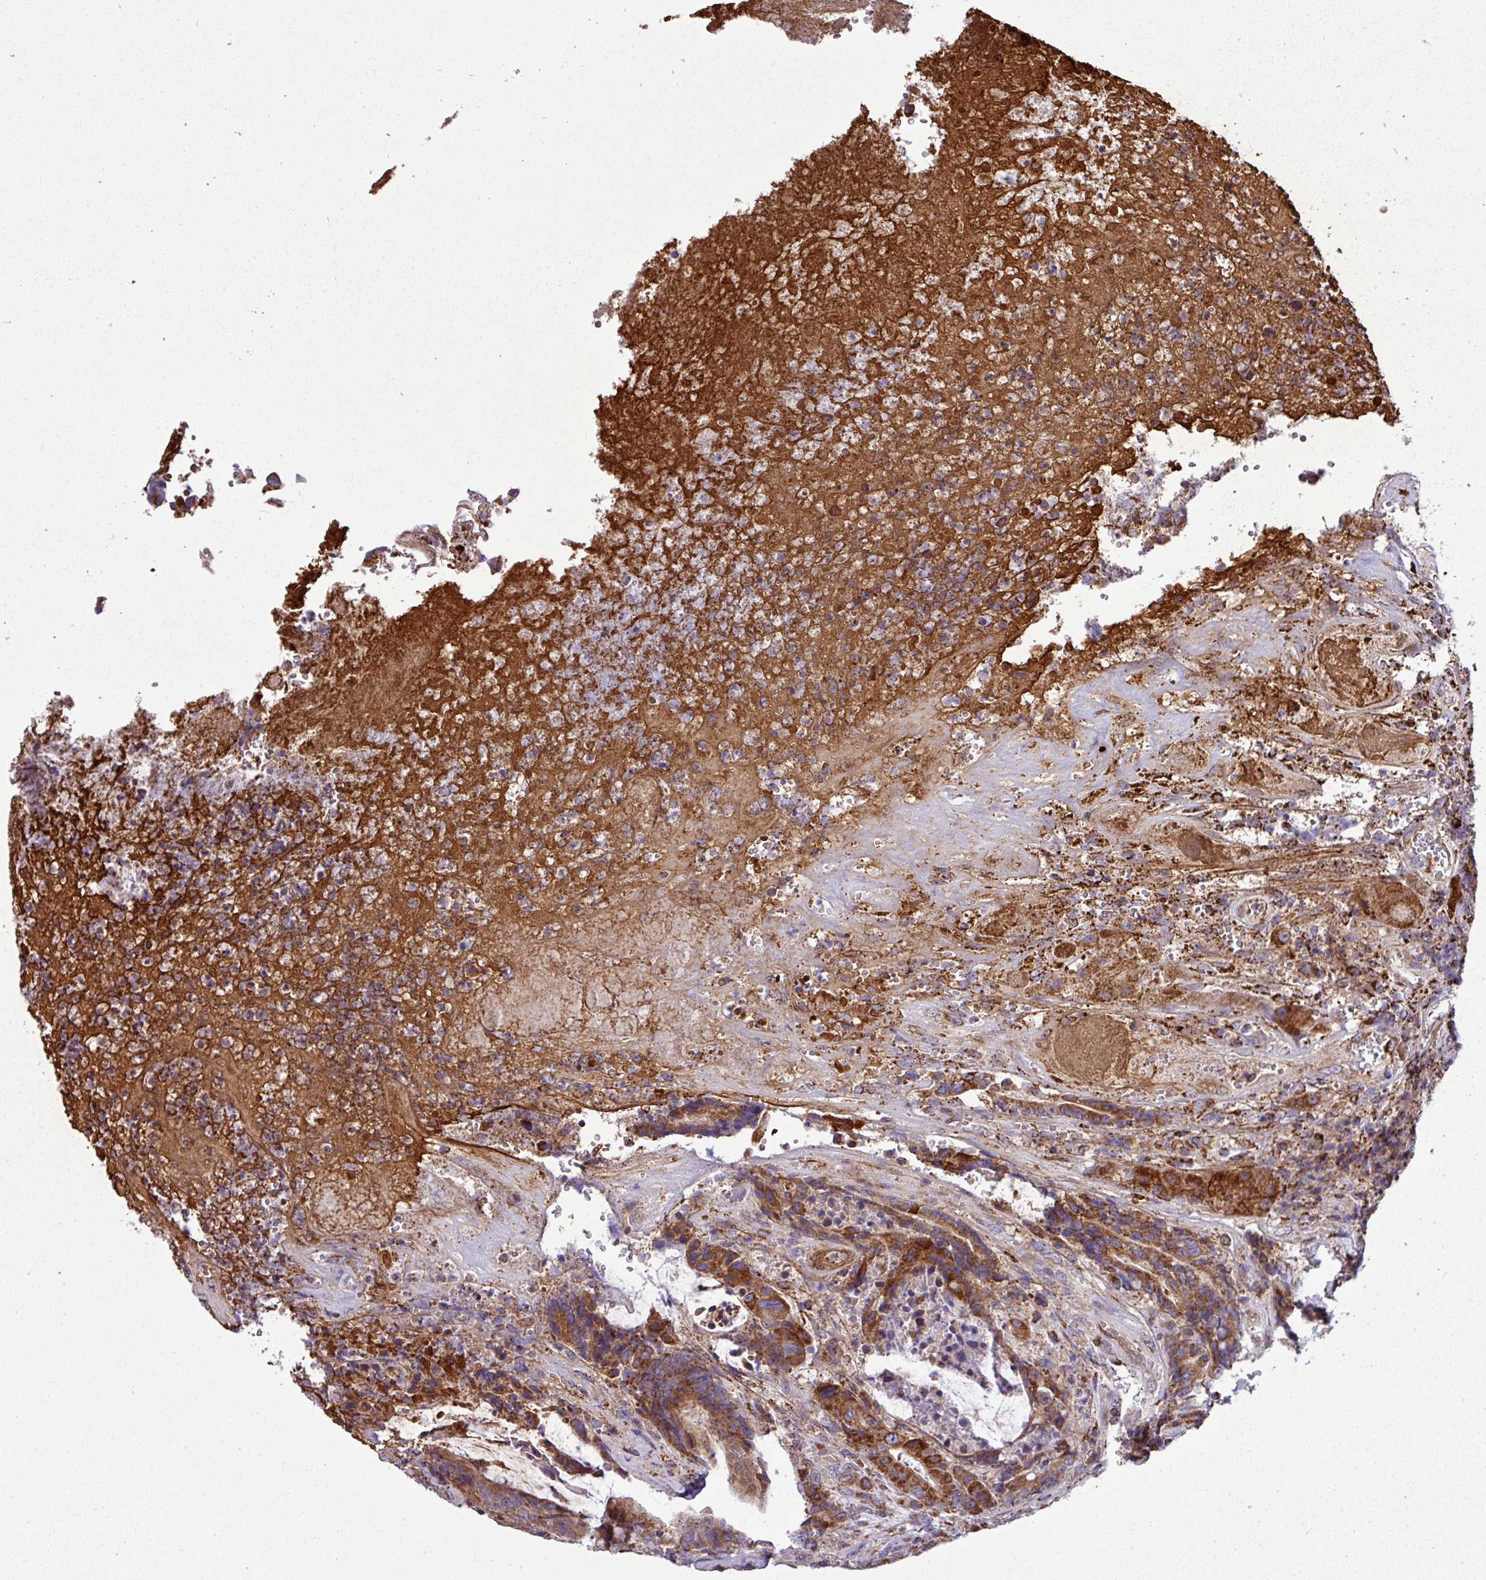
{"staining": {"intensity": "moderate", "quantity": ">75%", "location": "cytoplasmic/membranous"}, "tissue": "colorectal cancer", "cell_type": "Tumor cells", "image_type": "cancer", "snomed": [{"axis": "morphology", "description": "Adenocarcinoma, NOS"}, {"axis": "topography", "description": "Rectum"}], "caption": "The micrograph shows staining of adenocarcinoma (colorectal), revealing moderate cytoplasmic/membranous protein staining (brown color) within tumor cells. The protein is shown in brown color, while the nuclei are stained blue.", "gene": "ZNF569", "patient": {"sex": "male", "age": 69}}